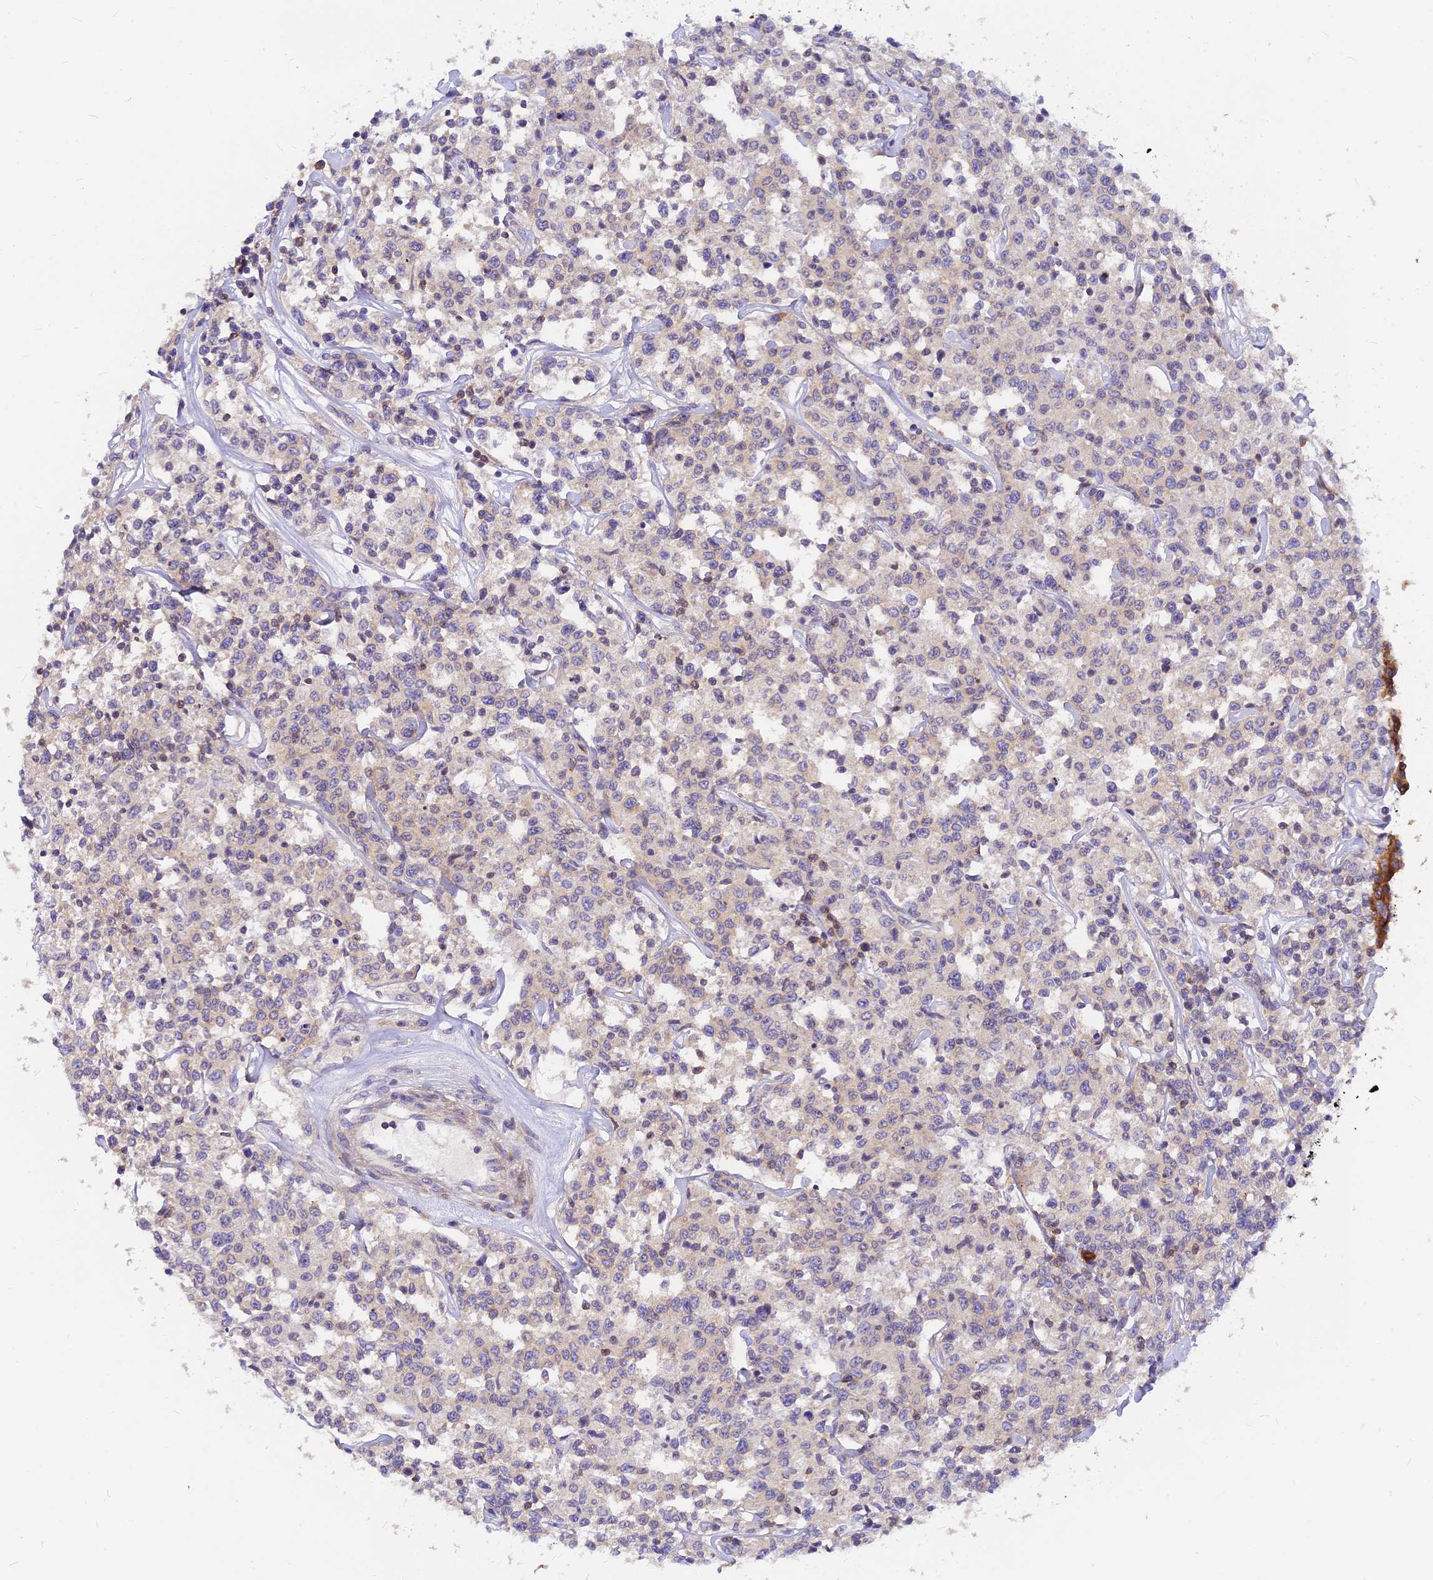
{"staining": {"intensity": "negative", "quantity": "none", "location": "none"}, "tissue": "lymphoma", "cell_type": "Tumor cells", "image_type": "cancer", "snomed": [{"axis": "morphology", "description": "Malignant lymphoma, non-Hodgkin's type, Low grade"}, {"axis": "topography", "description": "Small intestine"}], "caption": "This is an IHC image of human lymphoma. There is no positivity in tumor cells.", "gene": "DENND2D", "patient": {"sex": "female", "age": 59}}